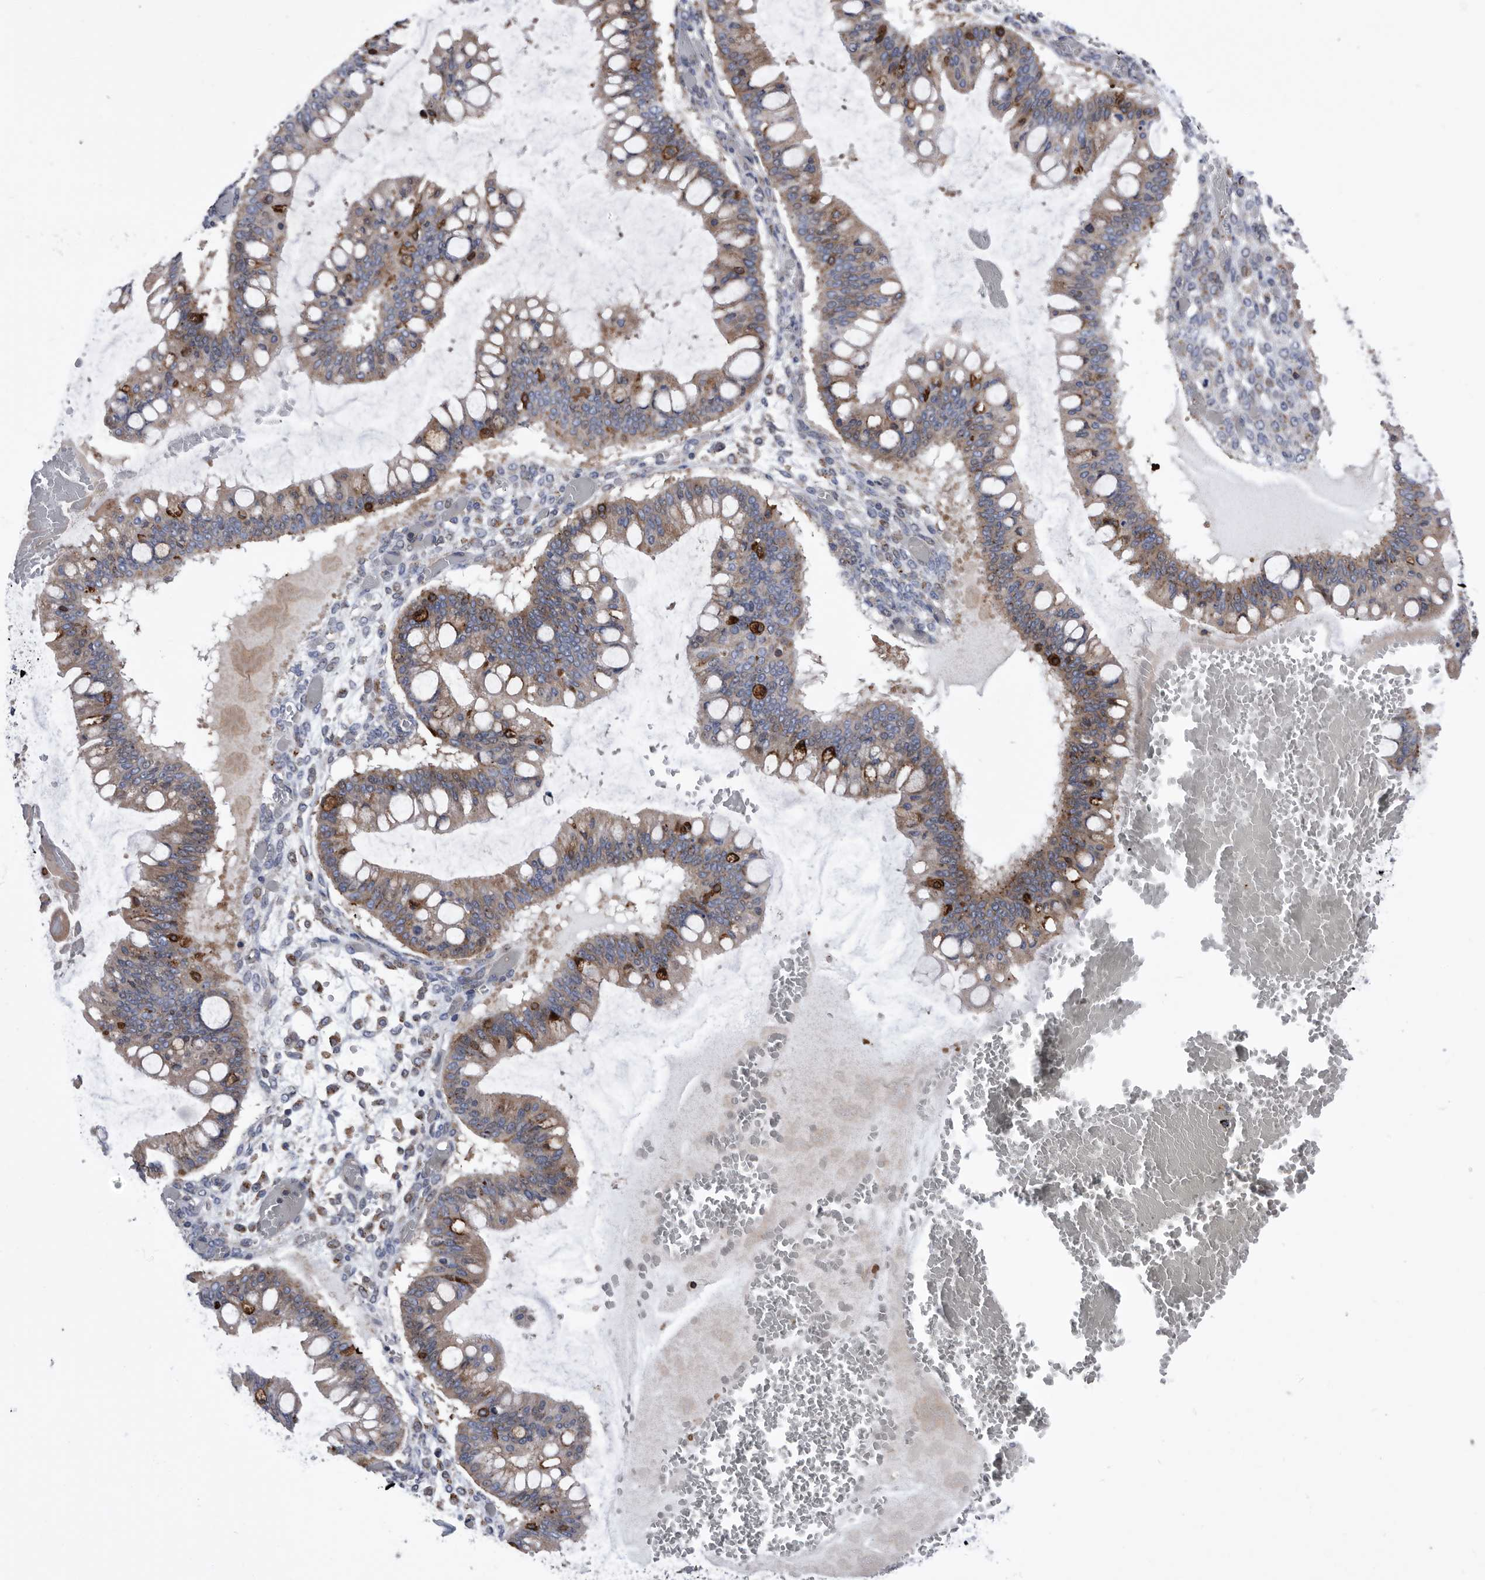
{"staining": {"intensity": "moderate", "quantity": ">75%", "location": "cytoplasmic/membranous"}, "tissue": "ovarian cancer", "cell_type": "Tumor cells", "image_type": "cancer", "snomed": [{"axis": "morphology", "description": "Cystadenocarcinoma, mucinous, NOS"}, {"axis": "topography", "description": "Ovary"}], "caption": "High-power microscopy captured an IHC photomicrograph of ovarian cancer, revealing moderate cytoplasmic/membranous expression in approximately >75% of tumor cells.", "gene": "BAIAP3", "patient": {"sex": "female", "age": 73}}